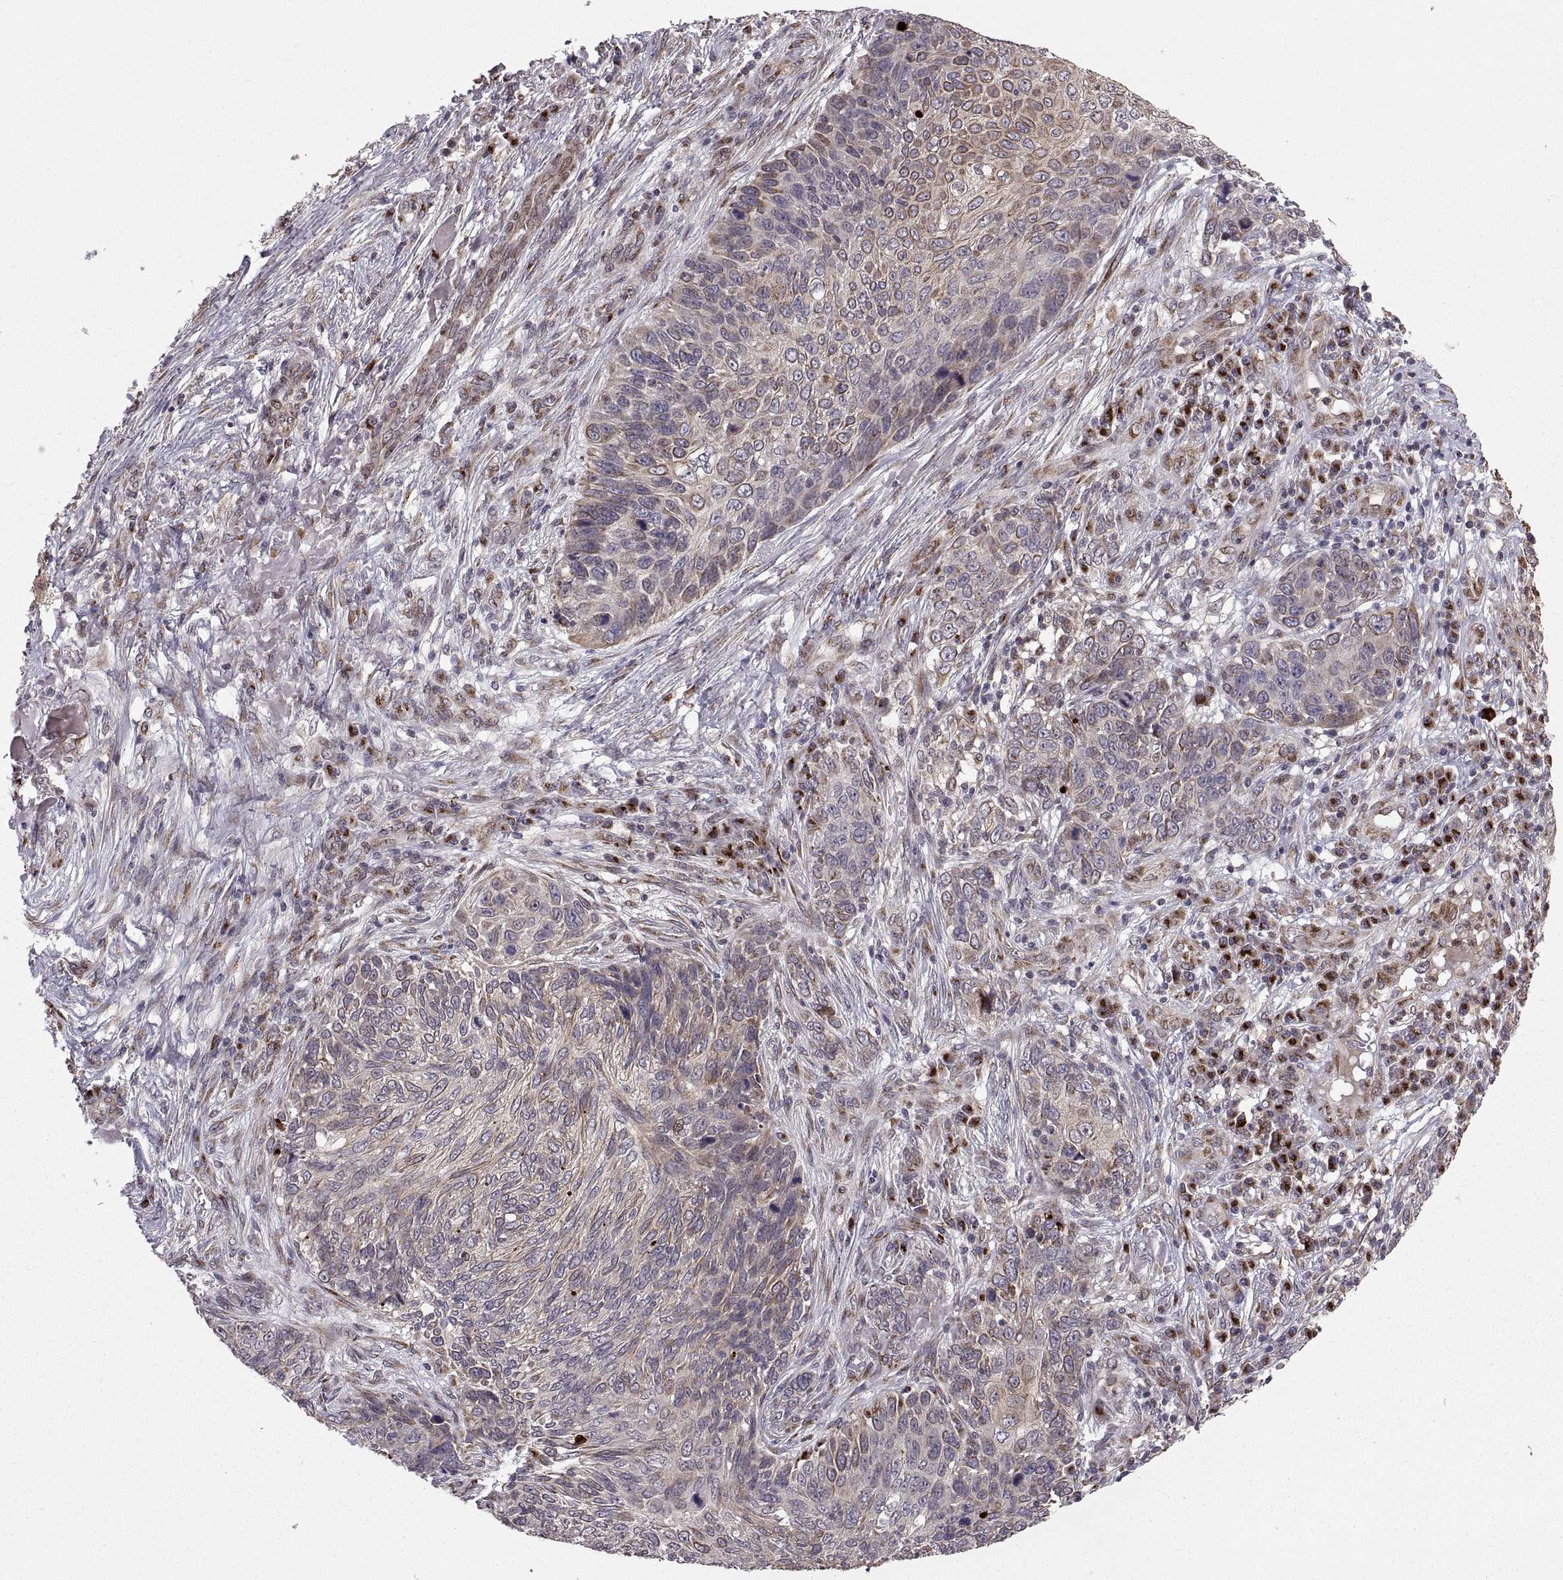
{"staining": {"intensity": "weak", "quantity": "25%-75%", "location": "cytoplasmic/membranous"}, "tissue": "skin cancer", "cell_type": "Tumor cells", "image_type": "cancer", "snomed": [{"axis": "morphology", "description": "Squamous cell carcinoma, NOS"}, {"axis": "topography", "description": "Skin"}], "caption": "The photomicrograph exhibits a brown stain indicating the presence of a protein in the cytoplasmic/membranous of tumor cells in skin cancer.", "gene": "TESC", "patient": {"sex": "male", "age": 92}}